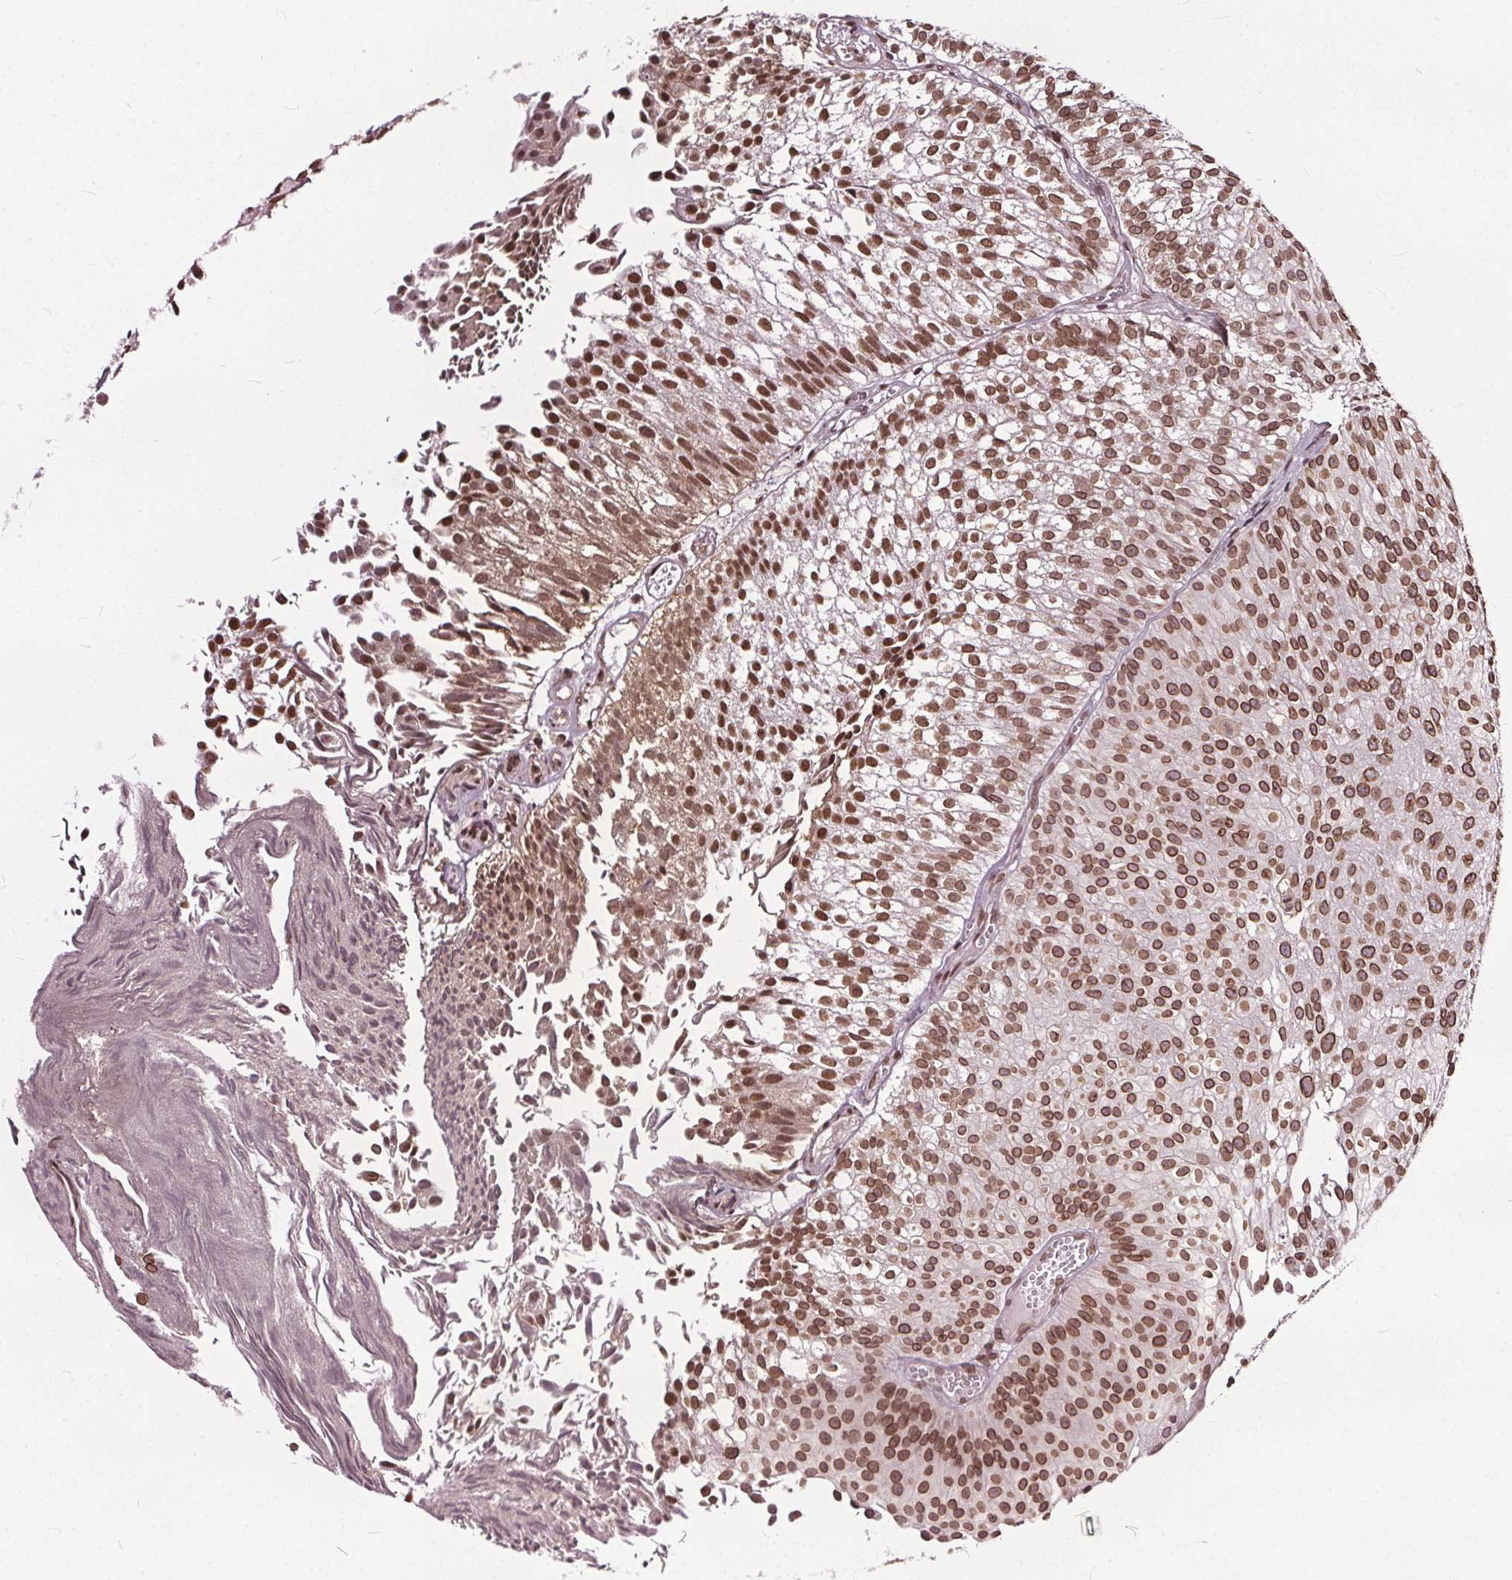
{"staining": {"intensity": "moderate", "quantity": ">75%", "location": "cytoplasmic/membranous,nuclear"}, "tissue": "urothelial cancer", "cell_type": "Tumor cells", "image_type": "cancer", "snomed": [{"axis": "morphology", "description": "Urothelial carcinoma, Low grade"}, {"axis": "topography", "description": "Urinary bladder"}], "caption": "Immunohistochemical staining of urothelial cancer exhibits moderate cytoplasmic/membranous and nuclear protein positivity in approximately >75% of tumor cells.", "gene": "TTC39C", "patient": {"sex": "male", "age": 70}}